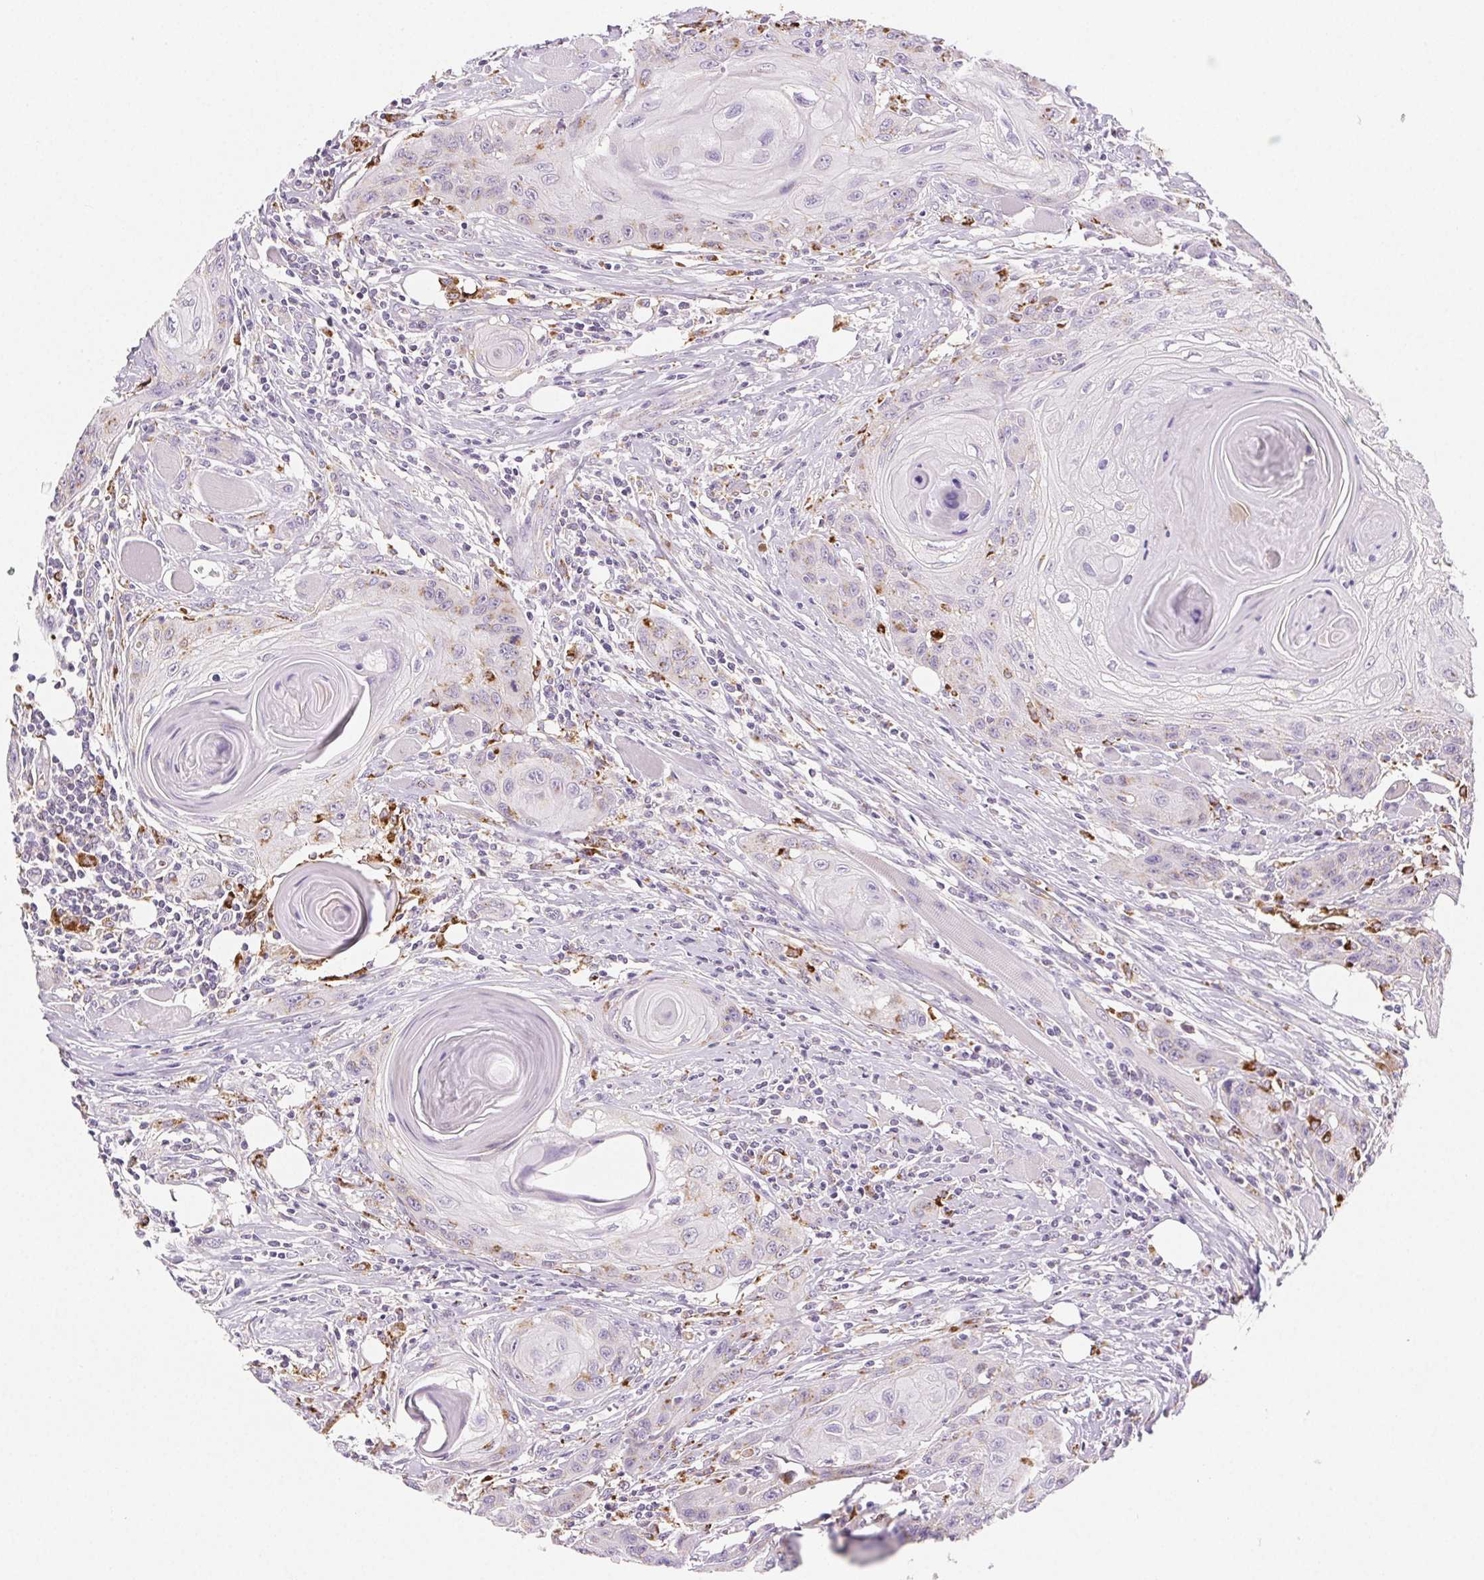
{"staining": {"intensity": "negative", "quantity": "none", "location": "none"}, "tissue": "head and neck cancer", "cell_type": "Tumor cells", "image_type": "cancer", "snomed": [{"axis": "morphology", "description": "Squamous cell carcinoma, NOS"}, {"axis": "topography", "description": "Oral tissue"}, {"axis": "topography", "description": "Head-Neck"}], "caption": "A high-resolution histopathology image shows immunohistochemistry staining of head and neck squamous cell carcinoma, which reveals no significant staining in tumor cells.", "gene": "LIPA", "patient": {"sex": "male", "age": 58}}